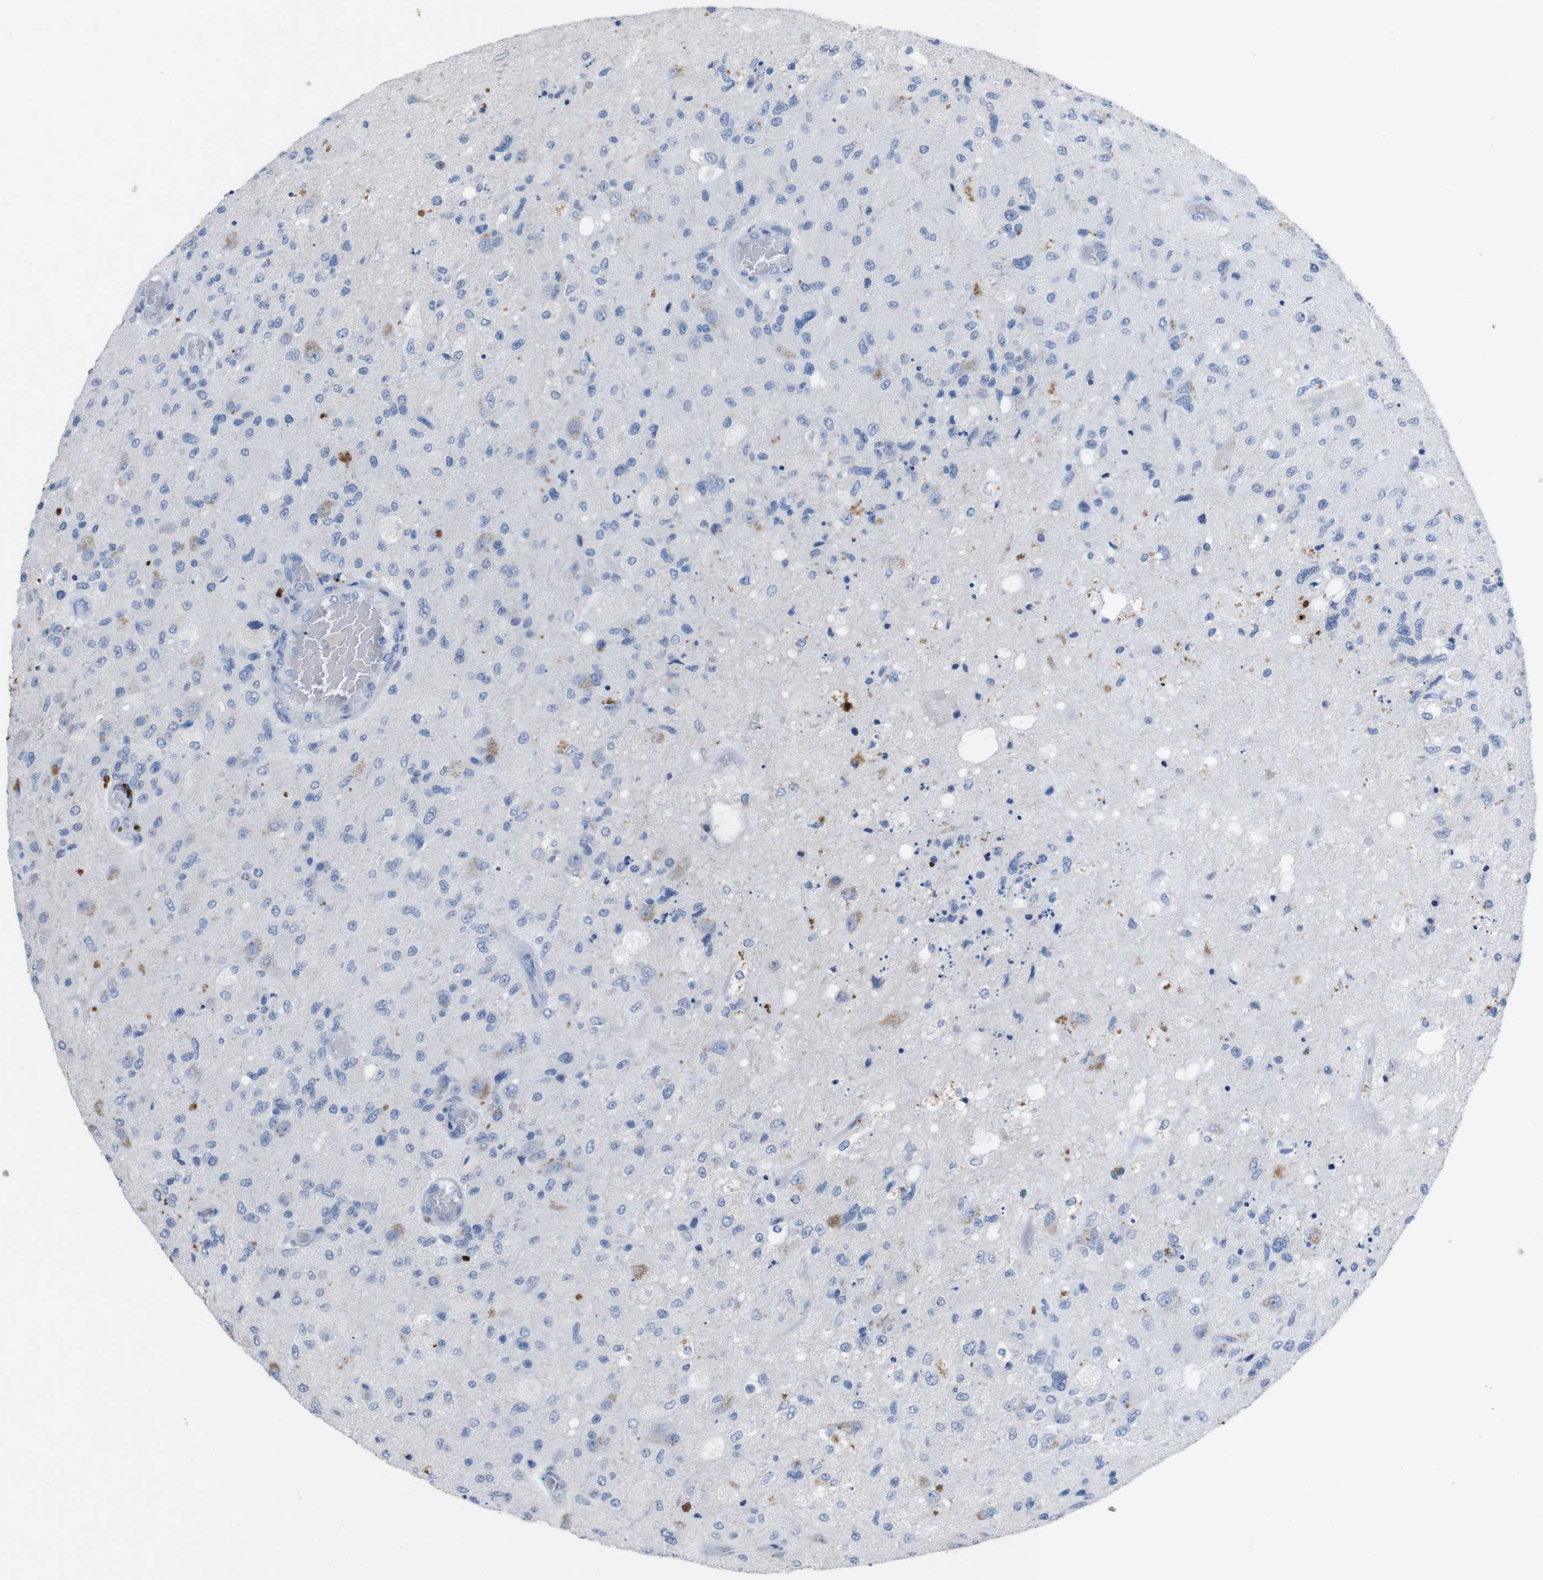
{"staining": {"intensity": "negative", "quantity": "none", "location": "none"}, "tissue": "glioma", "cell_type": "Tumor cells", "image_type": "cancer", "snomed": [{"axis": "morphology", "description": "Normal tissue, NOS"}, {"axis": "morphology", "description": "Glioma, malignant, High grade"}, {"axis": "topography", "description": "Cerebral cortex"}], "caption": "A micrograph of malignant glioma (high-grade) stained for a protein shows no brown staining in tumor cells.", "gene": "GJB2", "patient": {"sex": "male", "age": 77}}